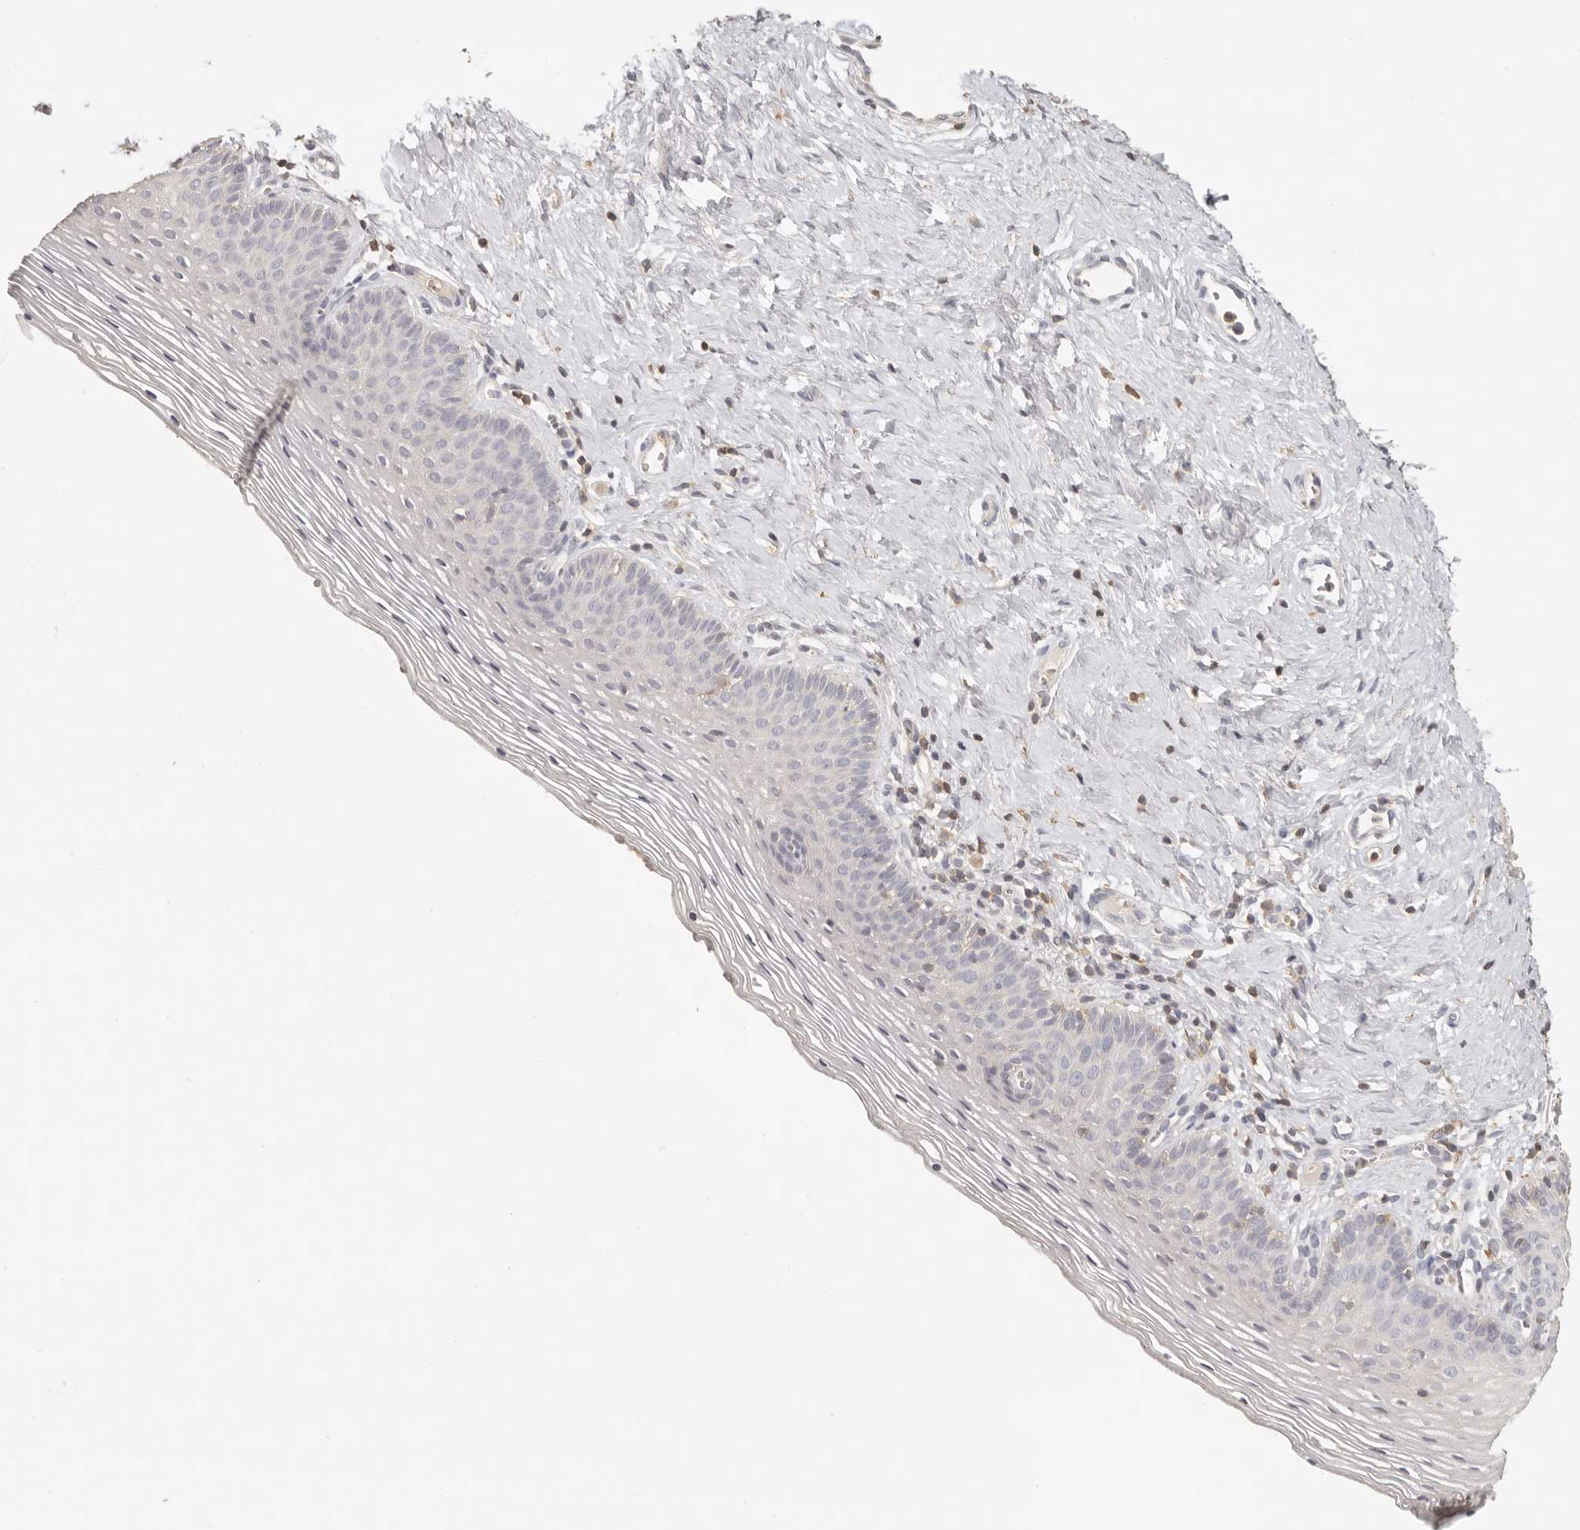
{"staining": {"intensity": "negative", "quantity": "none", "location": "none"}, "tissue": "vagina", "cell_type": "Squamous epithelial cells", "image_type": "normal", "snomed": [{"axis": "morphology", "description": "Normal tissue, NOS"}, {"axis": "topography", "description": "Vagina"}], "caption": "IHC image of normal human vagina stained for a protein (brown), which exhibits no staining in squamous epithelial cells.", "gene": "CSK", "patient": {"sex": "female", "age": 32}}